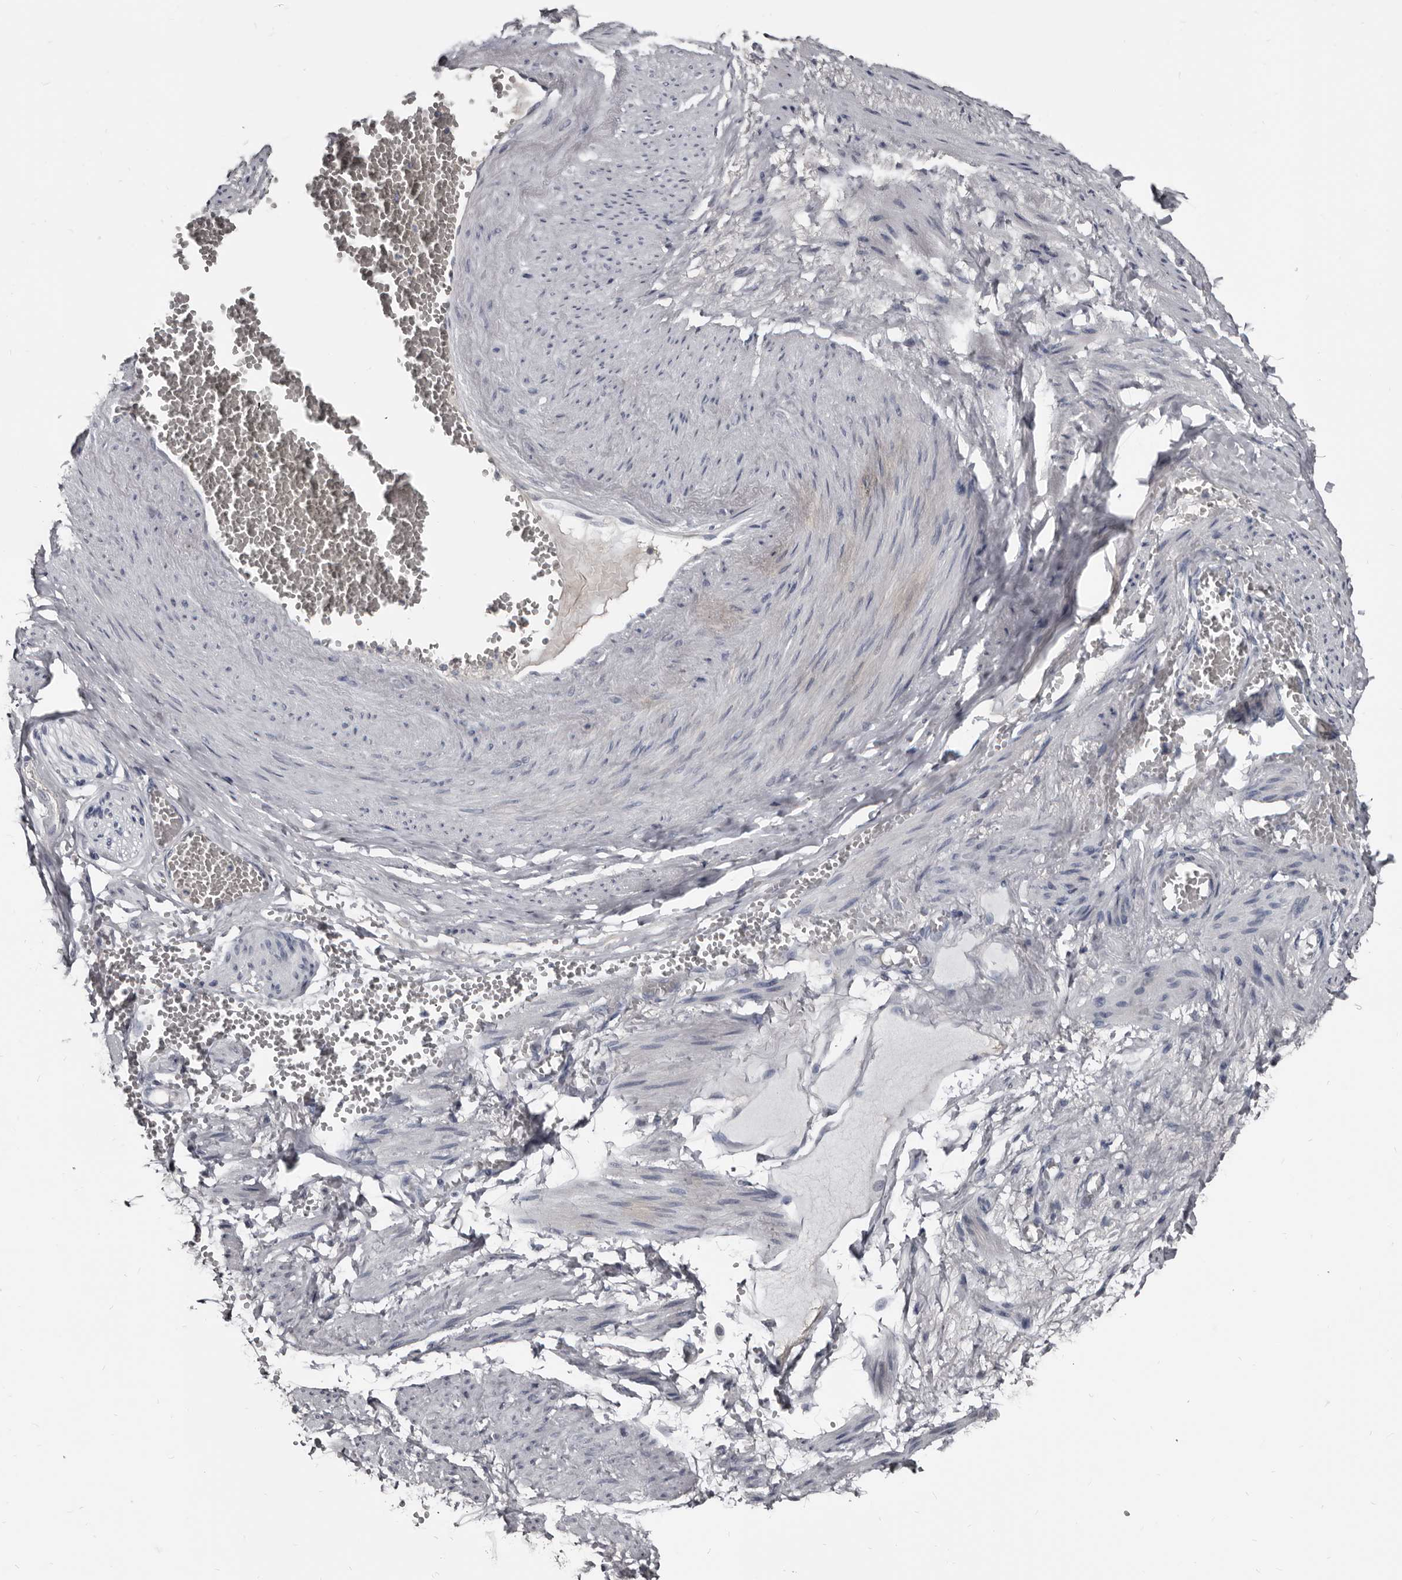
{"staining": {"intensity": "negative", "quantity": "none", "location": "none"}, "tissue": "adipose tissue", "cell_type": "Adipocytes", "image_type": "normal", "snomed": [{"axis": "morphology", "description": "Normal tissue, NOS"}, {"axis": "topography", "description": "Smooth muscle"}, {"axis": "topography", "description": "Peripheral nerve tissue"}], "caption": "Immunohistochemical staining of benign adipose tissue displays no significant expression in adipocytes.", "gene": "GREB1", "patient": {"sex": "female", "age": 39}}